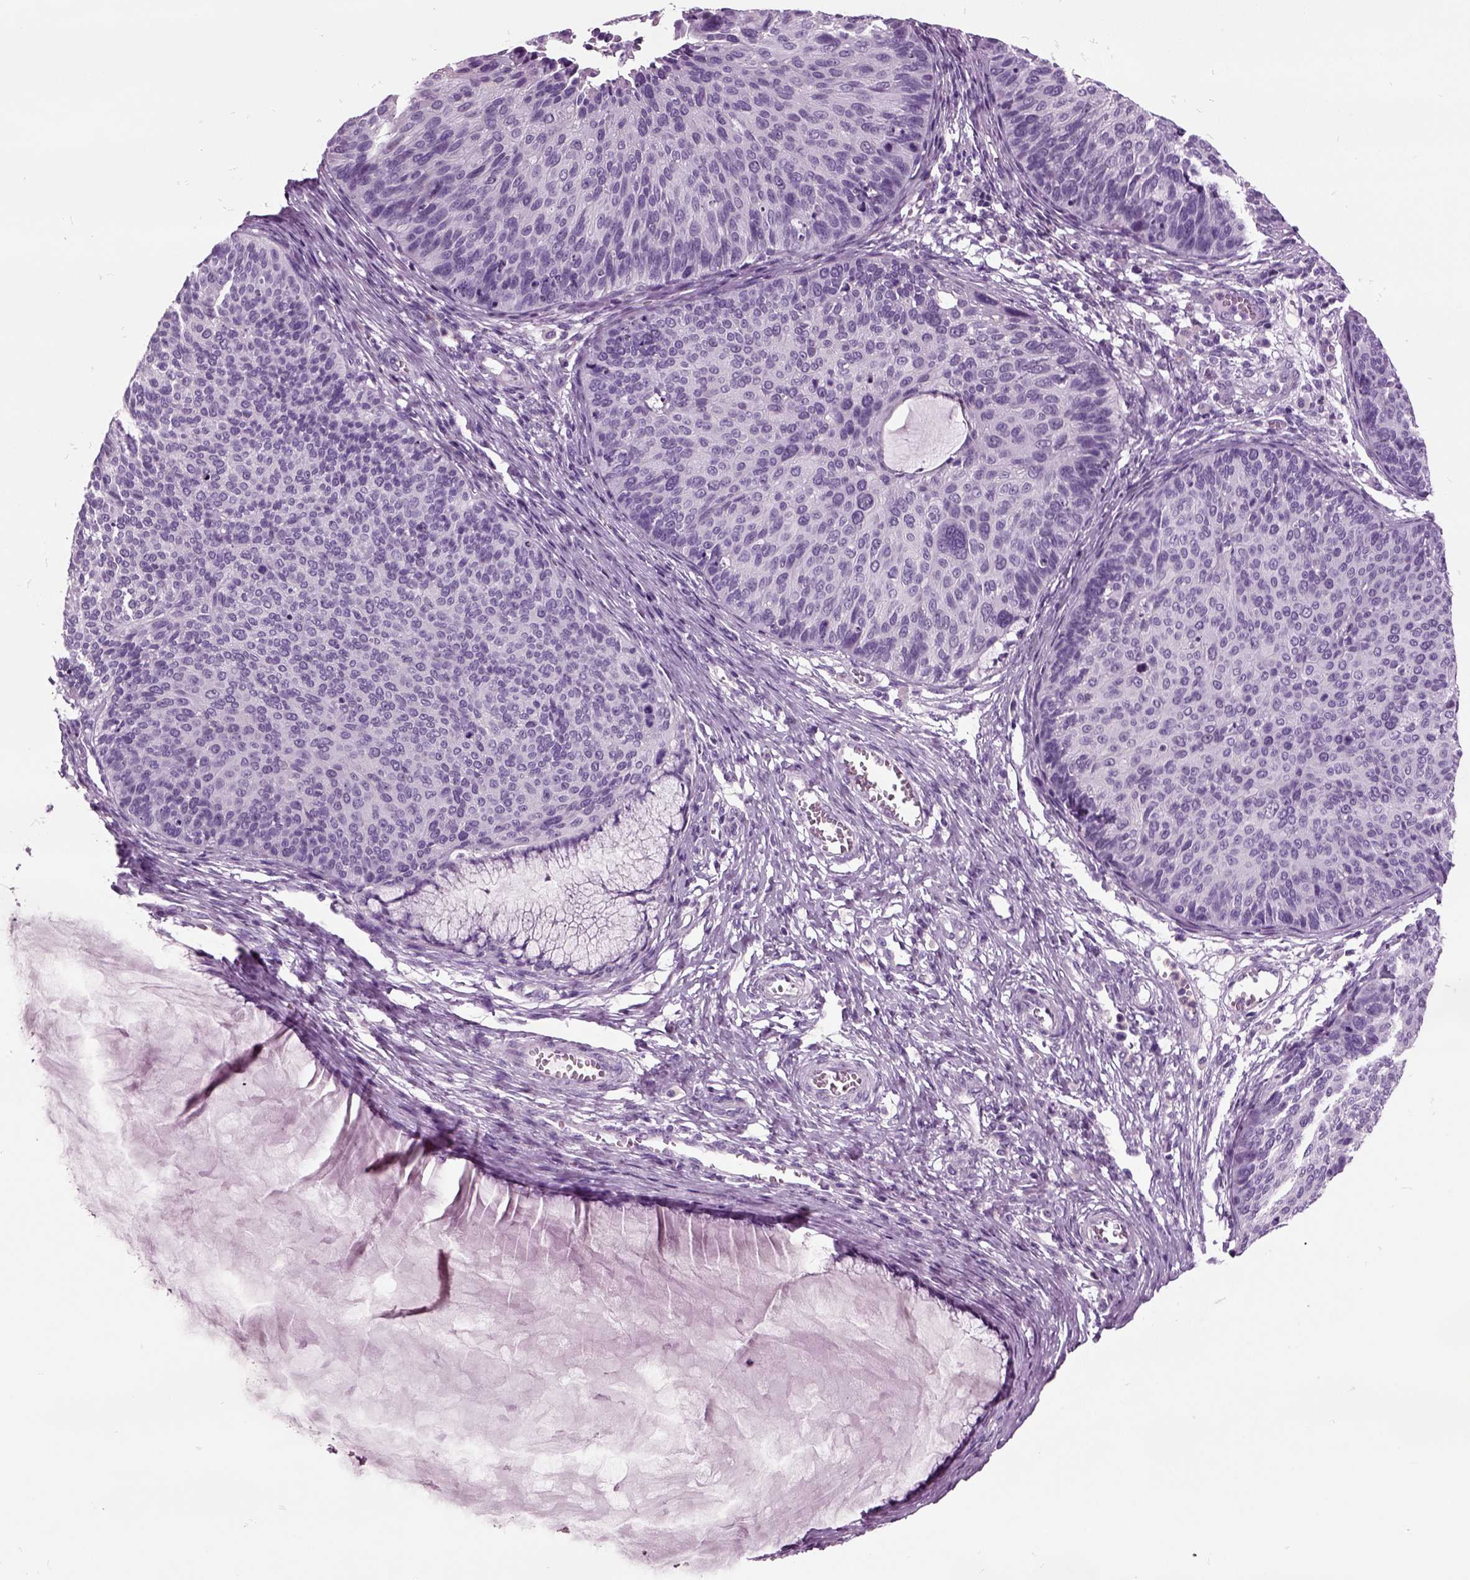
{"staining": {"intensity": "negative", "quantity": "none", "location": "none"}, "tissue": "cervical cancer", "cell_type": "Tumor cells", "image_type": "cancer", "snomed": [{"axis": "morphology", "description": "Squamous cell carcinoma, NOS"}, {"axis": "topography", "description": "Cervix"}], "caption": "DAB (3,3'-diaminobenzidine) immunohistochemical staining of human cervical cancer shows no significant staining in tumor cells.", "gene": "CRABP1", "patient": {"sex": "female", "age": 36}}